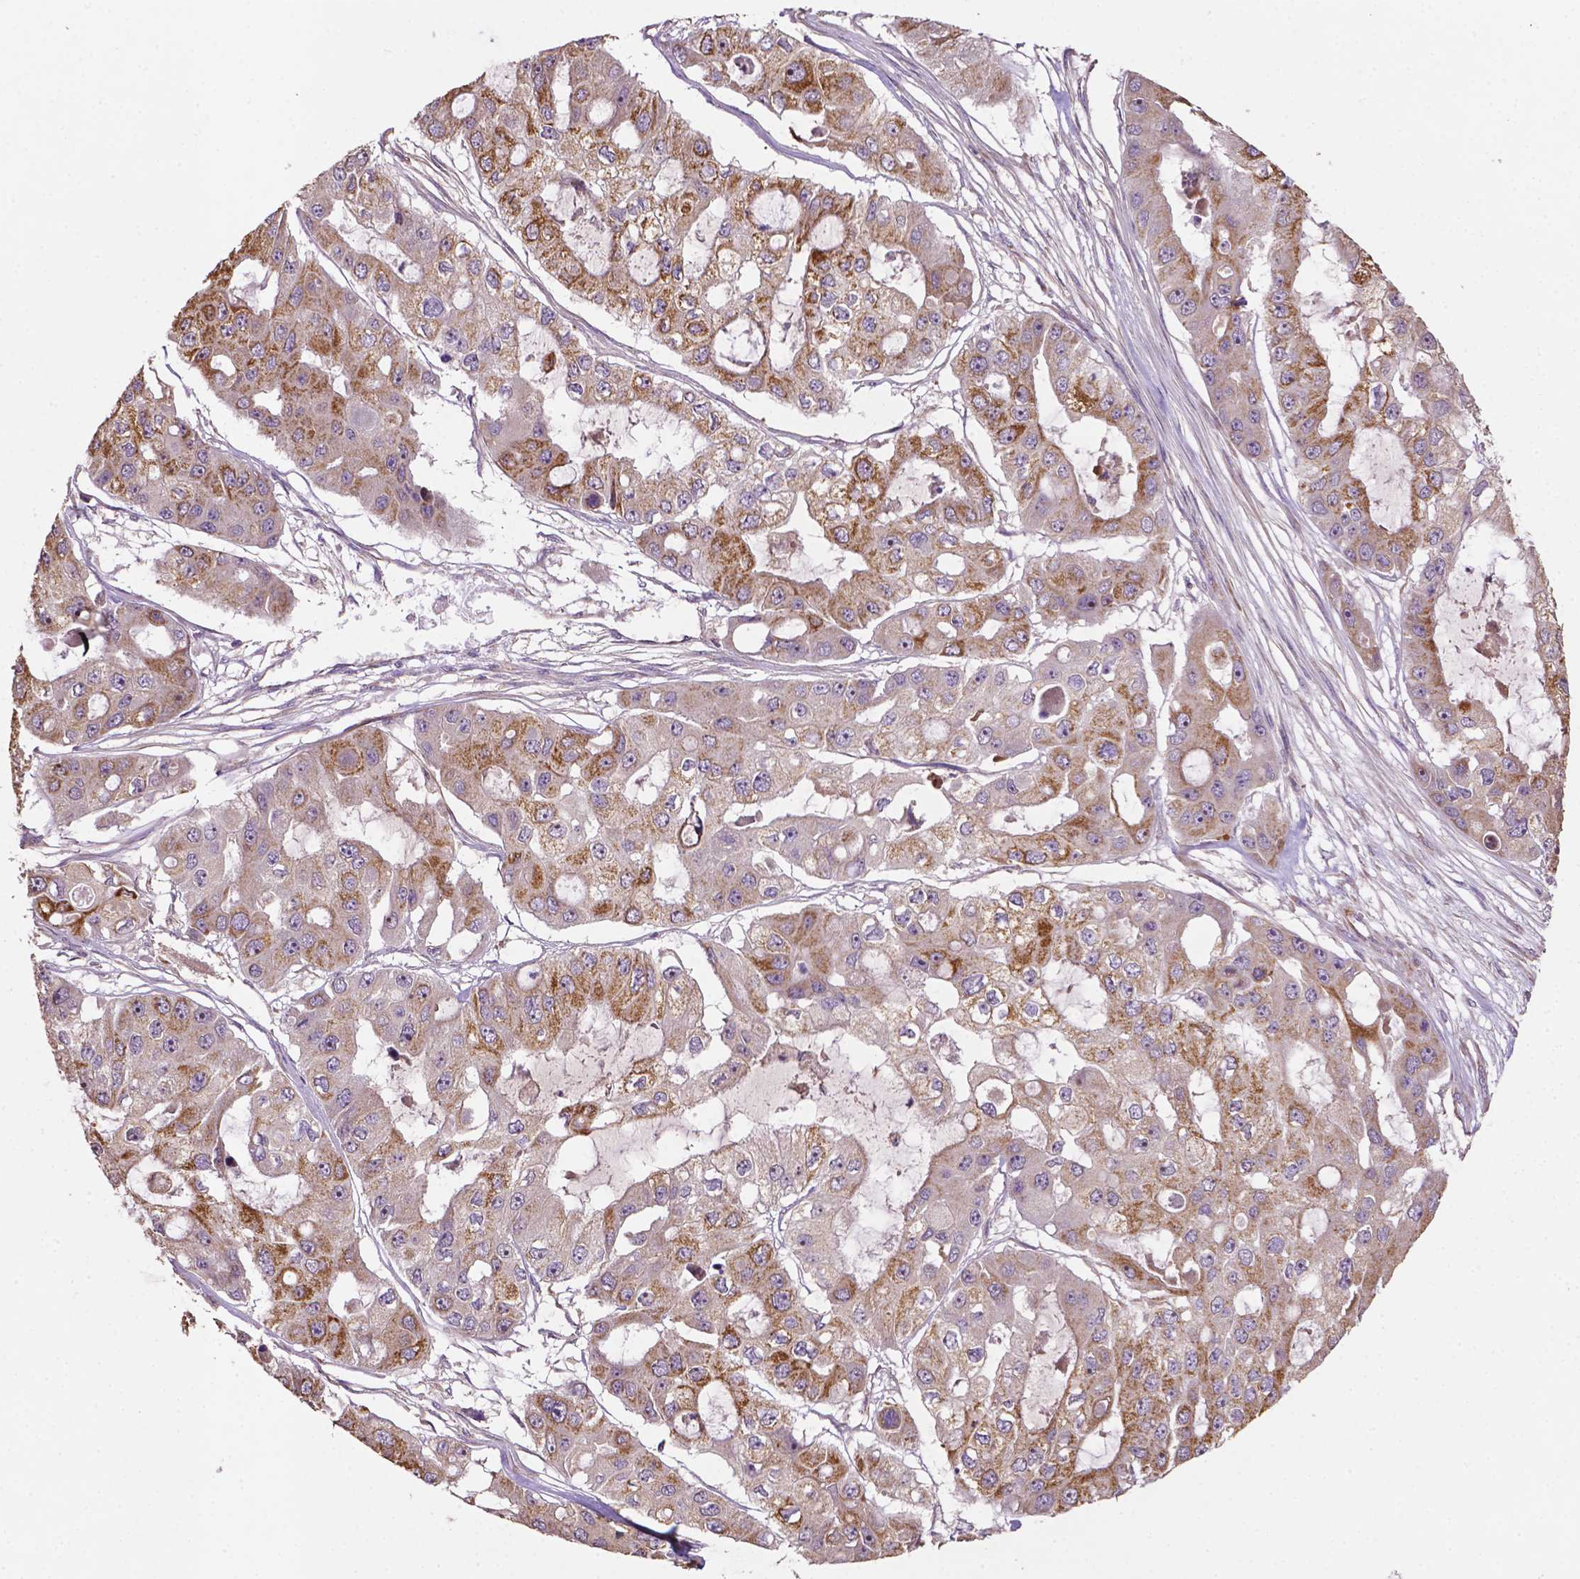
{"staining": {"intensity": "moderate", "quantity": "25%-75%", "location": "cytoplasmic/membranous"}, "tissue": "ovarian cancer", "cell_type": "Tumor cells", "image_type": "cancer", "snomed": [{"axis": "morphology", "description": "Cystadenocarcinoma, serous, NOS"}, {"axis": "topography", "description": "Ovary"}], "caption": "IHC (DAB (3,3'-diaminobenzidine)) staining of human ovarian serous cystadenocarcinoma exhibits moderate cytoplasmic/membranous protein positivity in about 25%-75% of tumor cells.", "gene": "LRR1", "patient": {"sex": "female", "age": 56}}